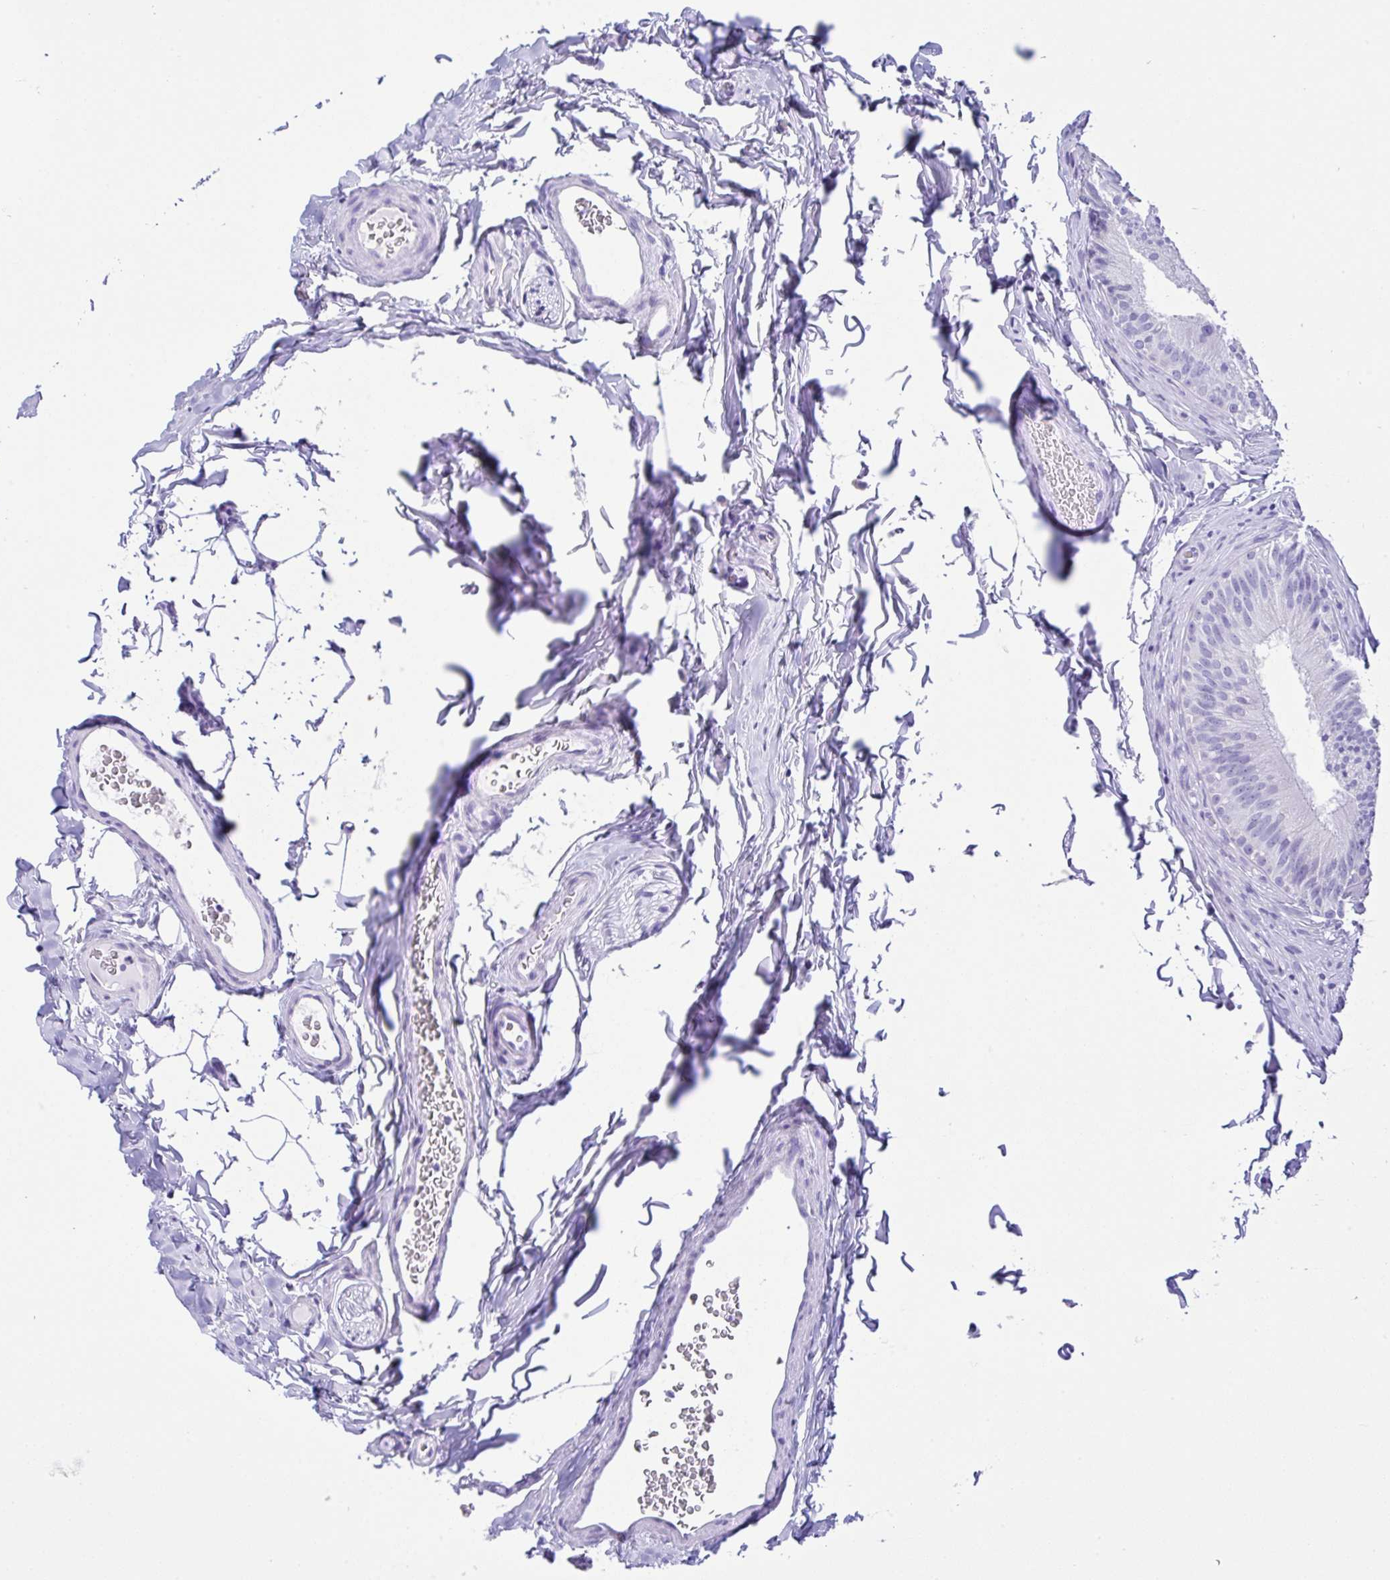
{"staining": {"intensity": "negative", "quantity": "none", "location": "none"}, "tissue": "epididymis", "cell_type": "Glandular cells", "image_type": "normal", "snomed": [{"axis": "morphology", "description": "Normal tissue, NOS"}, {"axis": "topography", "description": "Epididymis"}], "caption": "Micrograph shows no protein staining in glandular cells of unremarkable epididymis.", "gene": "RRM2", "patient": {"sex": "male", "age": 24}}